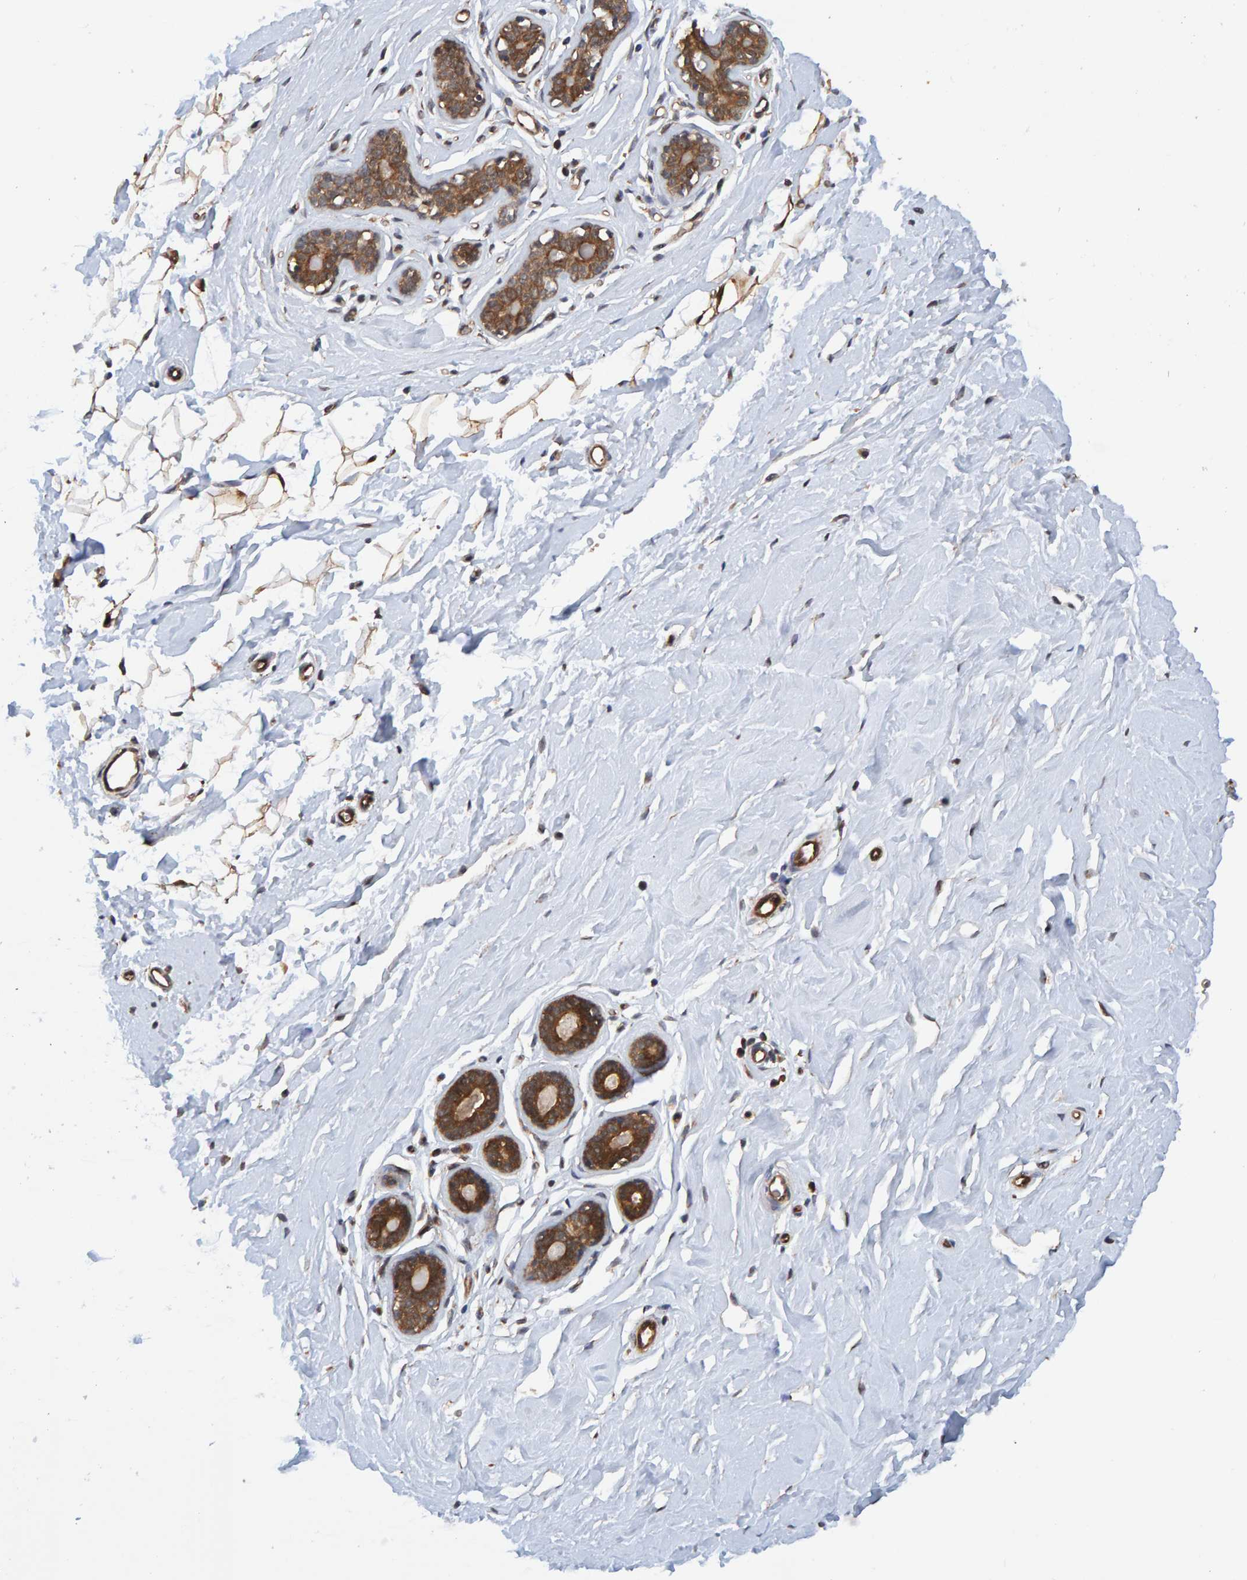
{"staining": {"intensity": "moderate", "quantity": "25%-75%", "location": "cytoplasmic/membranous"}, "tissue": "breast", "cell_type": "Adipocytes", "image_type": "normal", "snomed": [{"axis": "morphology", "description": "Normal tissue, NOS"}, {"axis": "topography", "description": "Breast"}], "caption": "Protein expression analysis of benign human breast reveals moderate cytoplasmic/membranous positivity in about 25%-75% of adipocytes.", "gene": "SCRN2", "patient": {"sex": "female", "age": 23}}